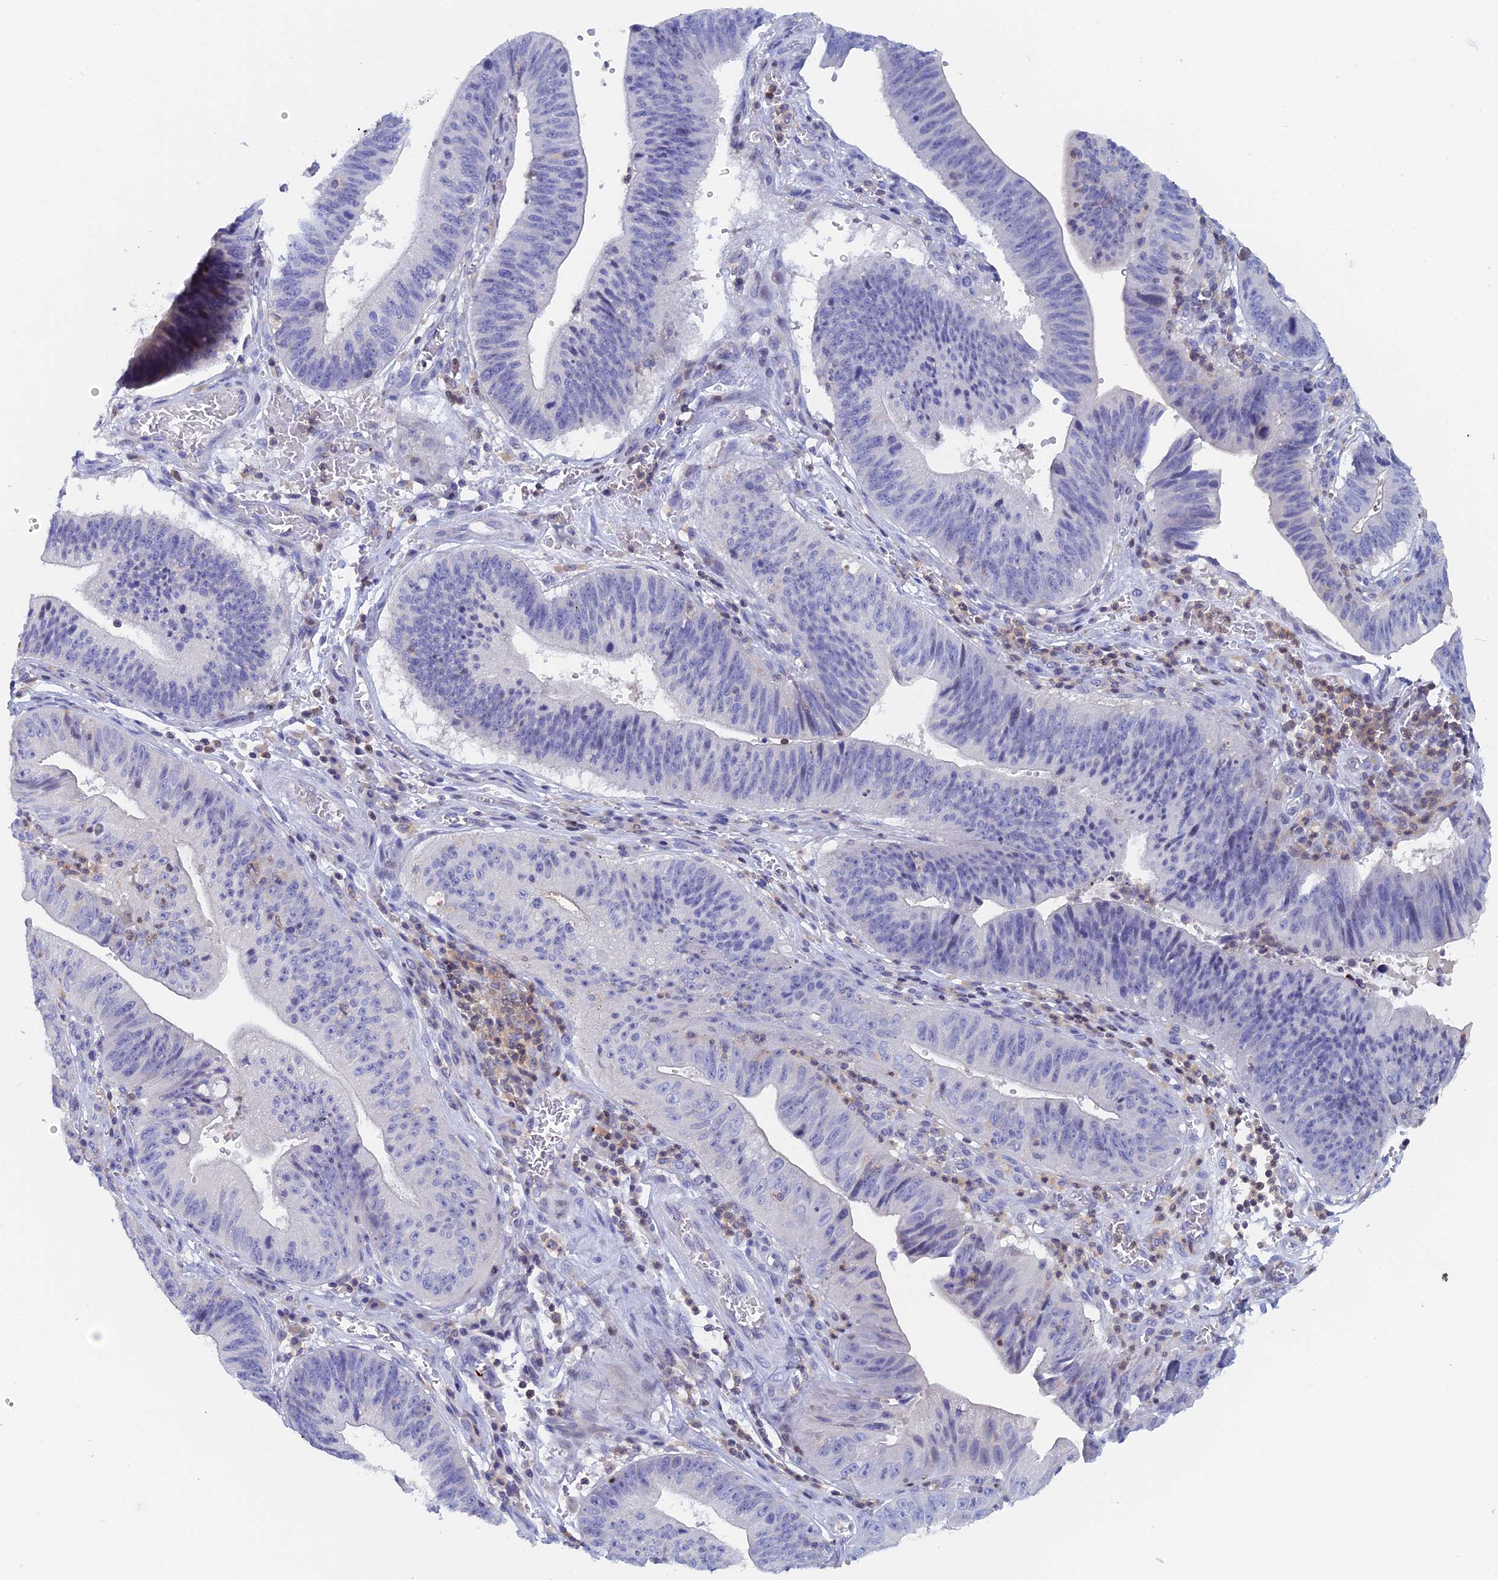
{"staining": {"intensity": "negative", "quantity": "none", "location": "none"}, "tissue": "stomach cancer", "cell_type": "Tumor cells", "image_type": "cancer", "snomed": [{"axis": "morphology", "description": "Adenocarcinoma, NOS"}, {"axis": "topography", "description": "Stomach"}], "caption": "Adenocarcinoma (stomach) was stained to show a protein in brown. There is no significant staining in tumor cells. The staining is performed using DAB (3,3'-diaminobenzidine) brown chromogen with nuclei counter-stained in using hematoxylin.", "gene": "ACP7", "patient": {"sex": "male", "age": 59}}